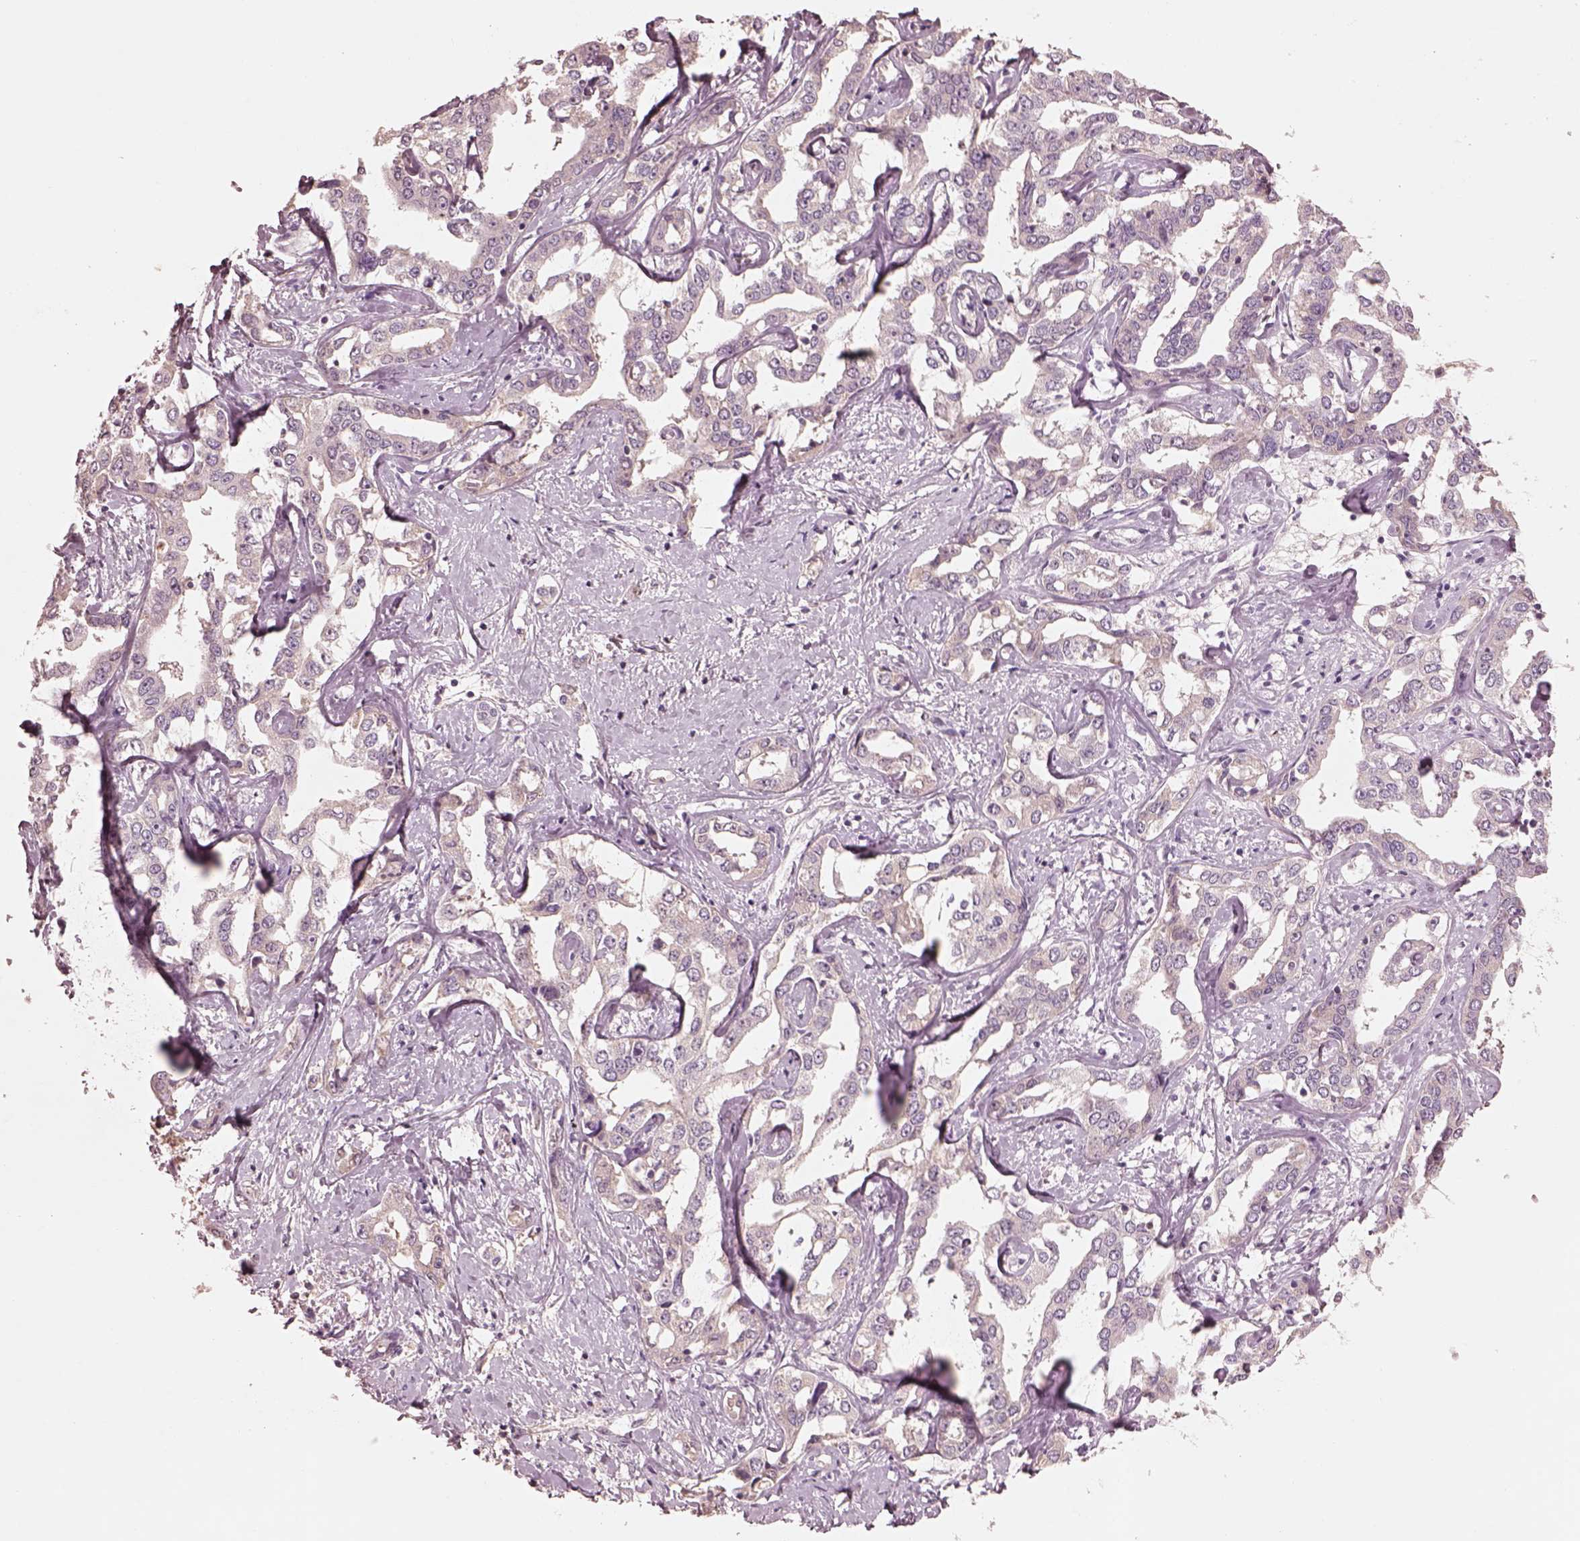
{"staining": {"intensity": "negative", "quantity": "none", "location": "none"}, "tissue": "liver cancer", "cell_type": "Tumor cells", "image_type": "cancer", "snomed": [{"axis": "morphology", "description": "Cholangiocarcinoma"}, {"axis": "topography", "description": "Liver"}], "caption": "Immunohistochemical staining of liver cancer (cholangiocarcinoma) shows no significant staining in tumor cells.", "gene": "VWA5B1", "patient": {"sex": "male", "age": 59}}